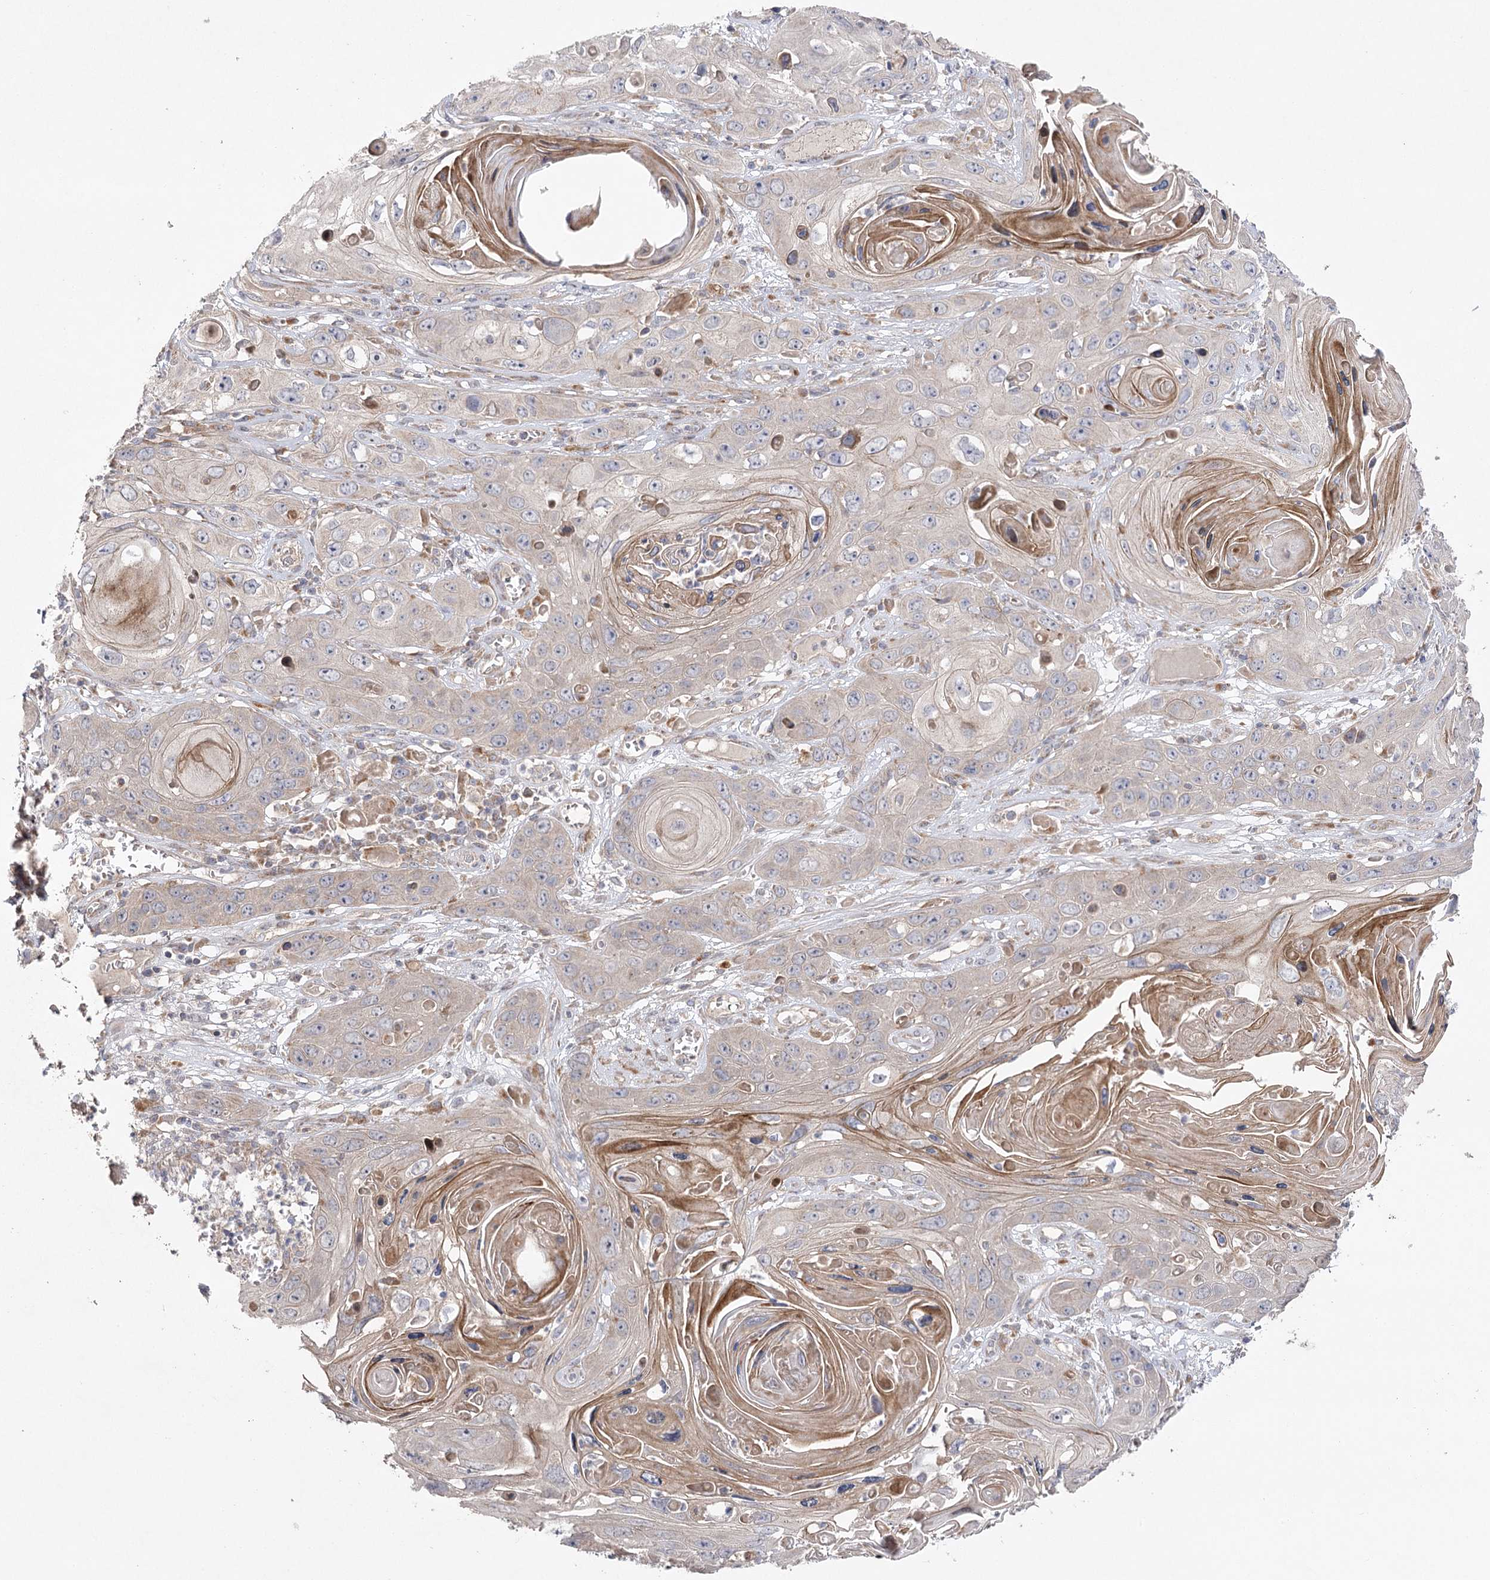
{"staining": {"intensity": "negative", "quantity": "none", "location": "none"}, "tissue": "skin cancer", "cell_type": "Tumor cells", "image_type": "cancer", "snomed": [{"axis": "morphology", "description": "Squamous cell carcinoma, NOS"}, {"axis": "topography", "description": "Skin"}], "caption": "A photomicrograph of skin cancer stained for a protein demonstrates no brown staining in tumor cells. (DAB immunohistochemistry (IHC) with hematoxylin counter stain).", "gene": "OBSL1", "patient": {"sex": "male", "age": 55}}